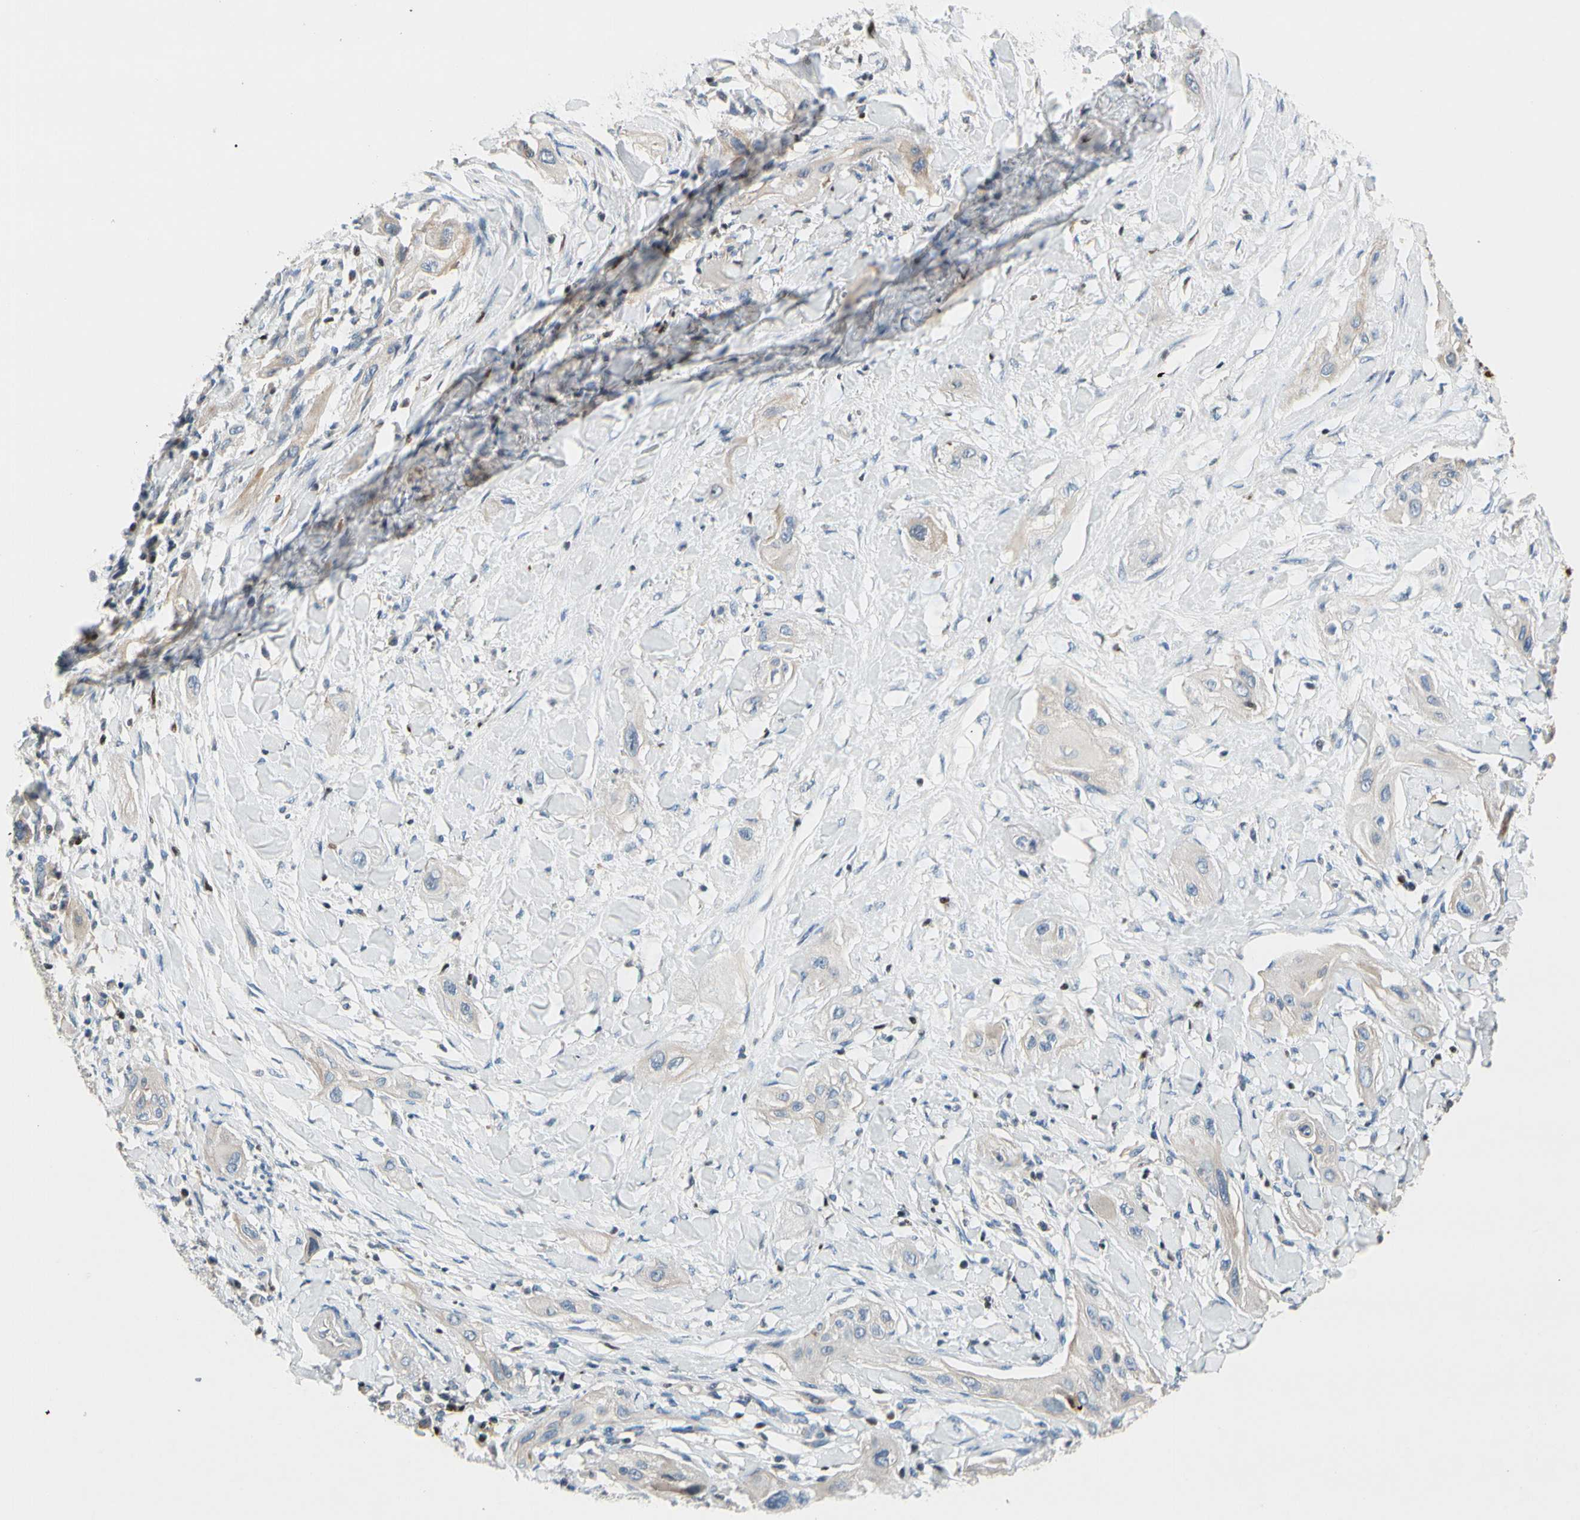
{"staining": {"intensity": "weak", "quantity": "<25%", "location": "cytoplasmic/membranous"}, "tissue": "lung cancer", "cell_type": "Tumor cells", "image_type": "cancer", "snomed": [{"axis": "morphology", "description": "Squamous cell carcinoma, NOS"}, {"axis": "topography", "description": "Lung"}], "caption": "Tumor cells are negative for brown protein staining in lung cancer (squamous cell carcinoma). The staining was performed using DAB to visualize the protein expression in brown, while the nuclei were stained in blue with hematoxylin (Magnification: 20x).", "gene": "SP140", "patient": {"sex": "female", "age": 47}}